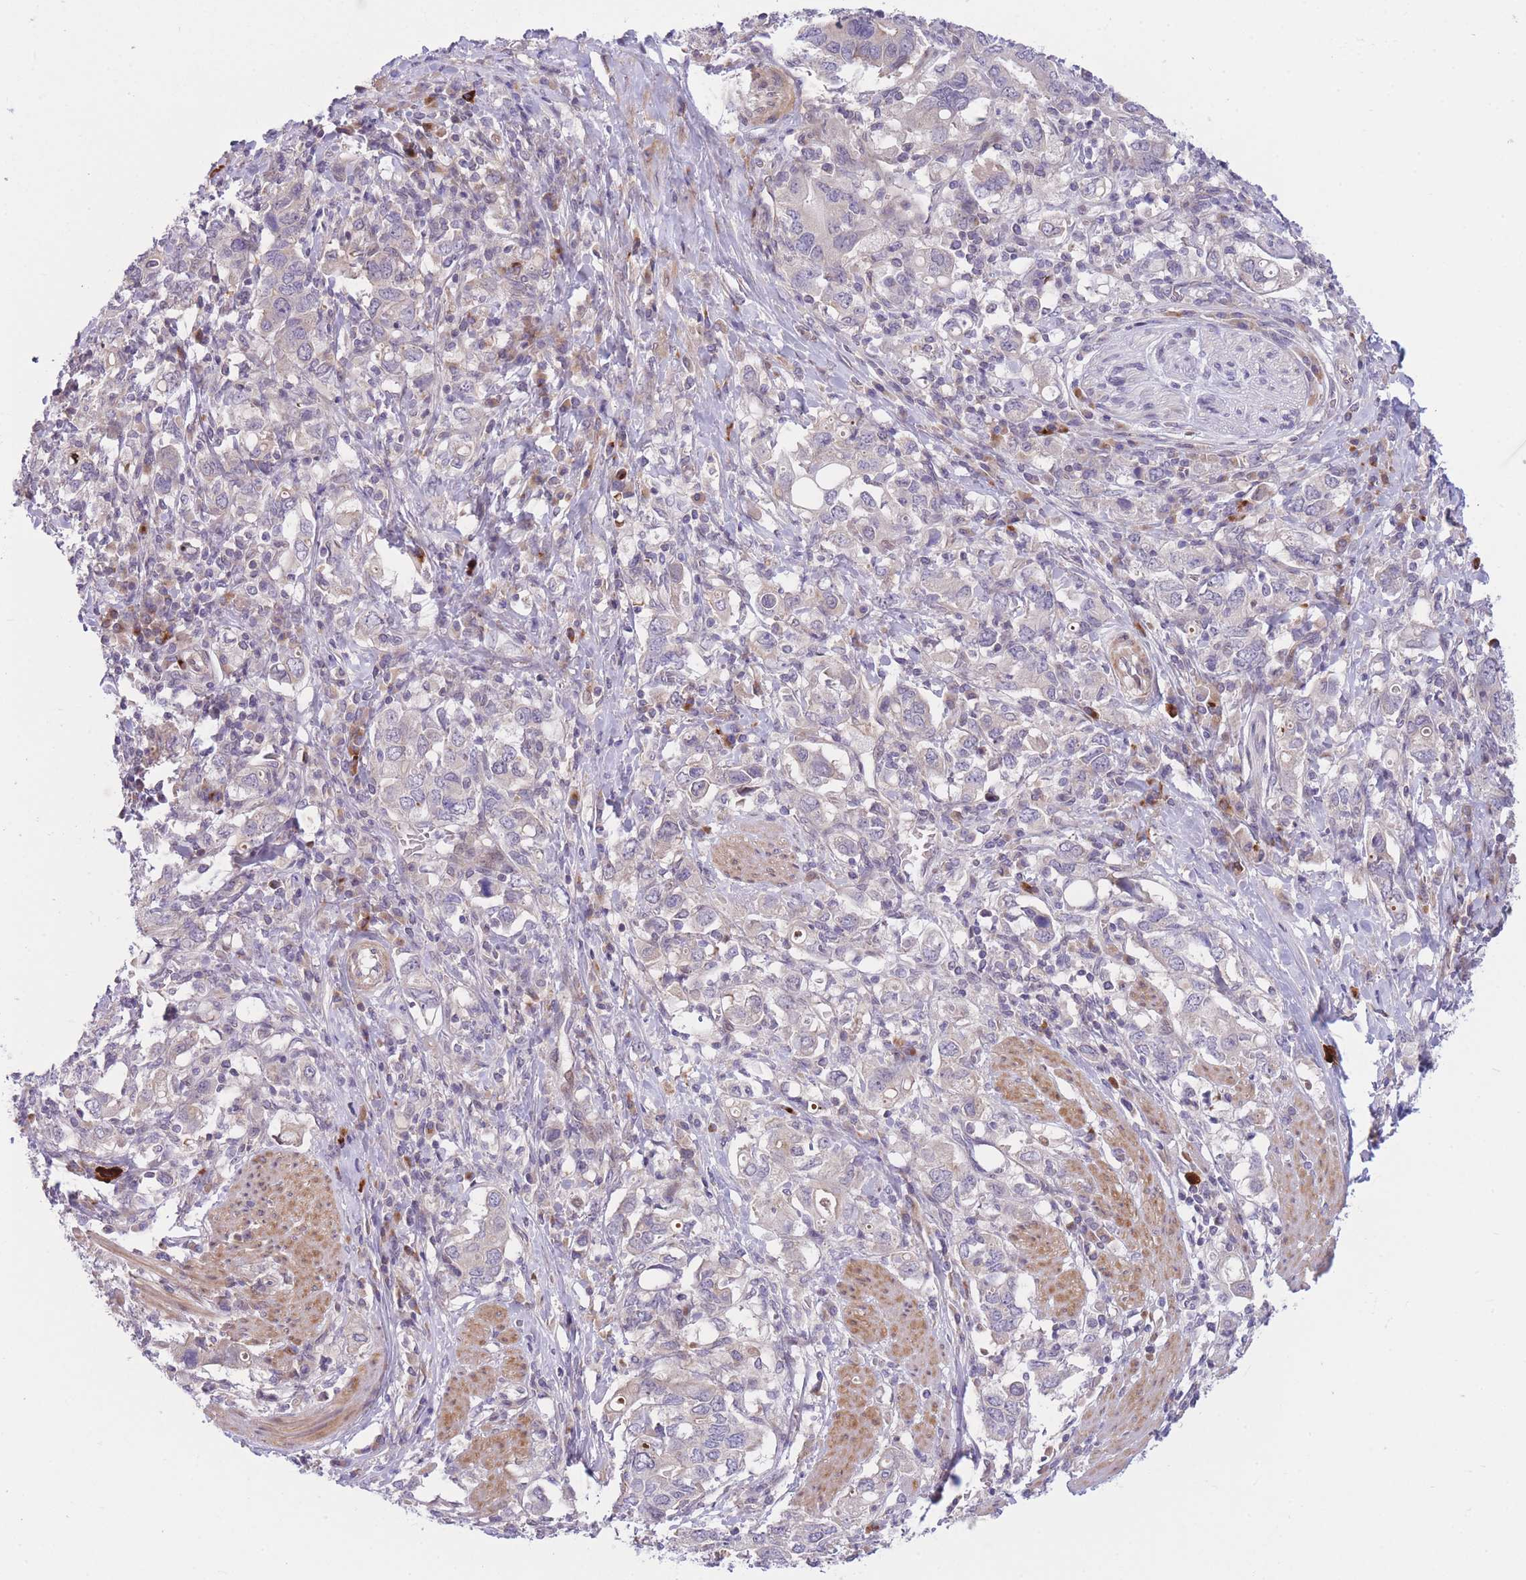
{"staining": {"intensity": "negative", "quantity": "none", "location": "none"}, "tissue": "stomach cancer", "cell_type": "Tumor cells", "image_type": "cancer", "snomed": [{"axis": "morphology", "description": "Adenocarcinoma, NOS"}, {"axis": "topography", "description": "Stomach, upper"}, {"axis": "topography", "description": "Stomach"}], "caption": "Photomicrograph shows no significant protein expression in tumor cells of stomach cancer. (DAB (3,3'-diaminobenzidine) IHC visualized using brightfield microscopy, high magnification).", "gene": "CDC25B", "patient": {"sex": "male", "age": 62}}